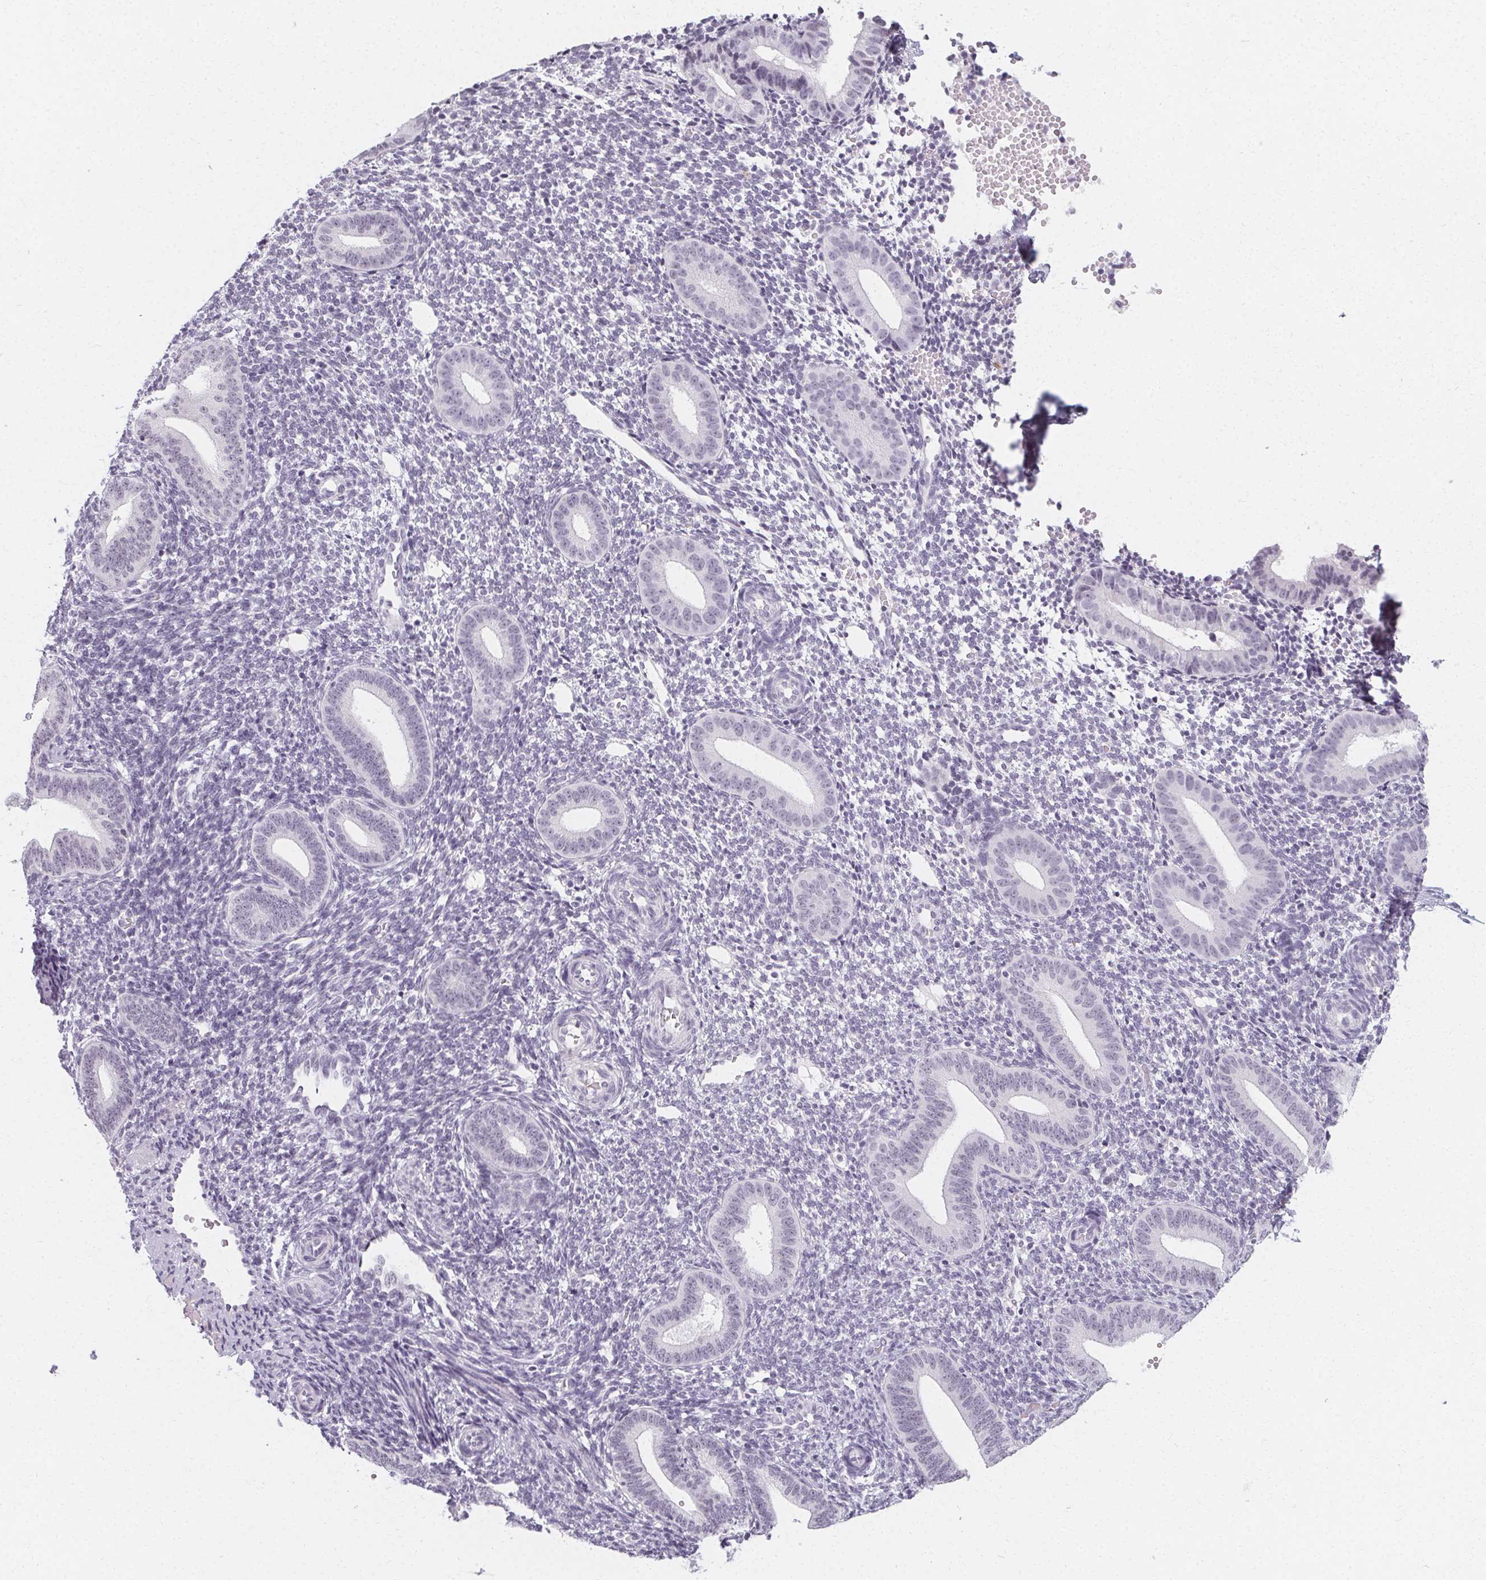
{"staining": {"intensity": "negative", "quantity": "none", "location": "none"}, "tissue": "endometrium", "cell_type": "Cells in endometrial stroma", "image_type": "normal", "snomed": [{"axis": "morphology", "description": "Normal tissue, NOS"}, {"axis": "topography", "description": "Endometrium"}], "caption": "An IHC photomicrograph of benign endometrium is shown. There is no staining in cells in endometrial stroma of endometrium. (Stains: DAB (3,3'-diaminobenzidine) immunohistochemistry with hematoxylin counter stain, Microscopy: brightfield microscopy at high magnification).", "gene": "SYNPR", "patient": {"sex": "female", "age": 40}}